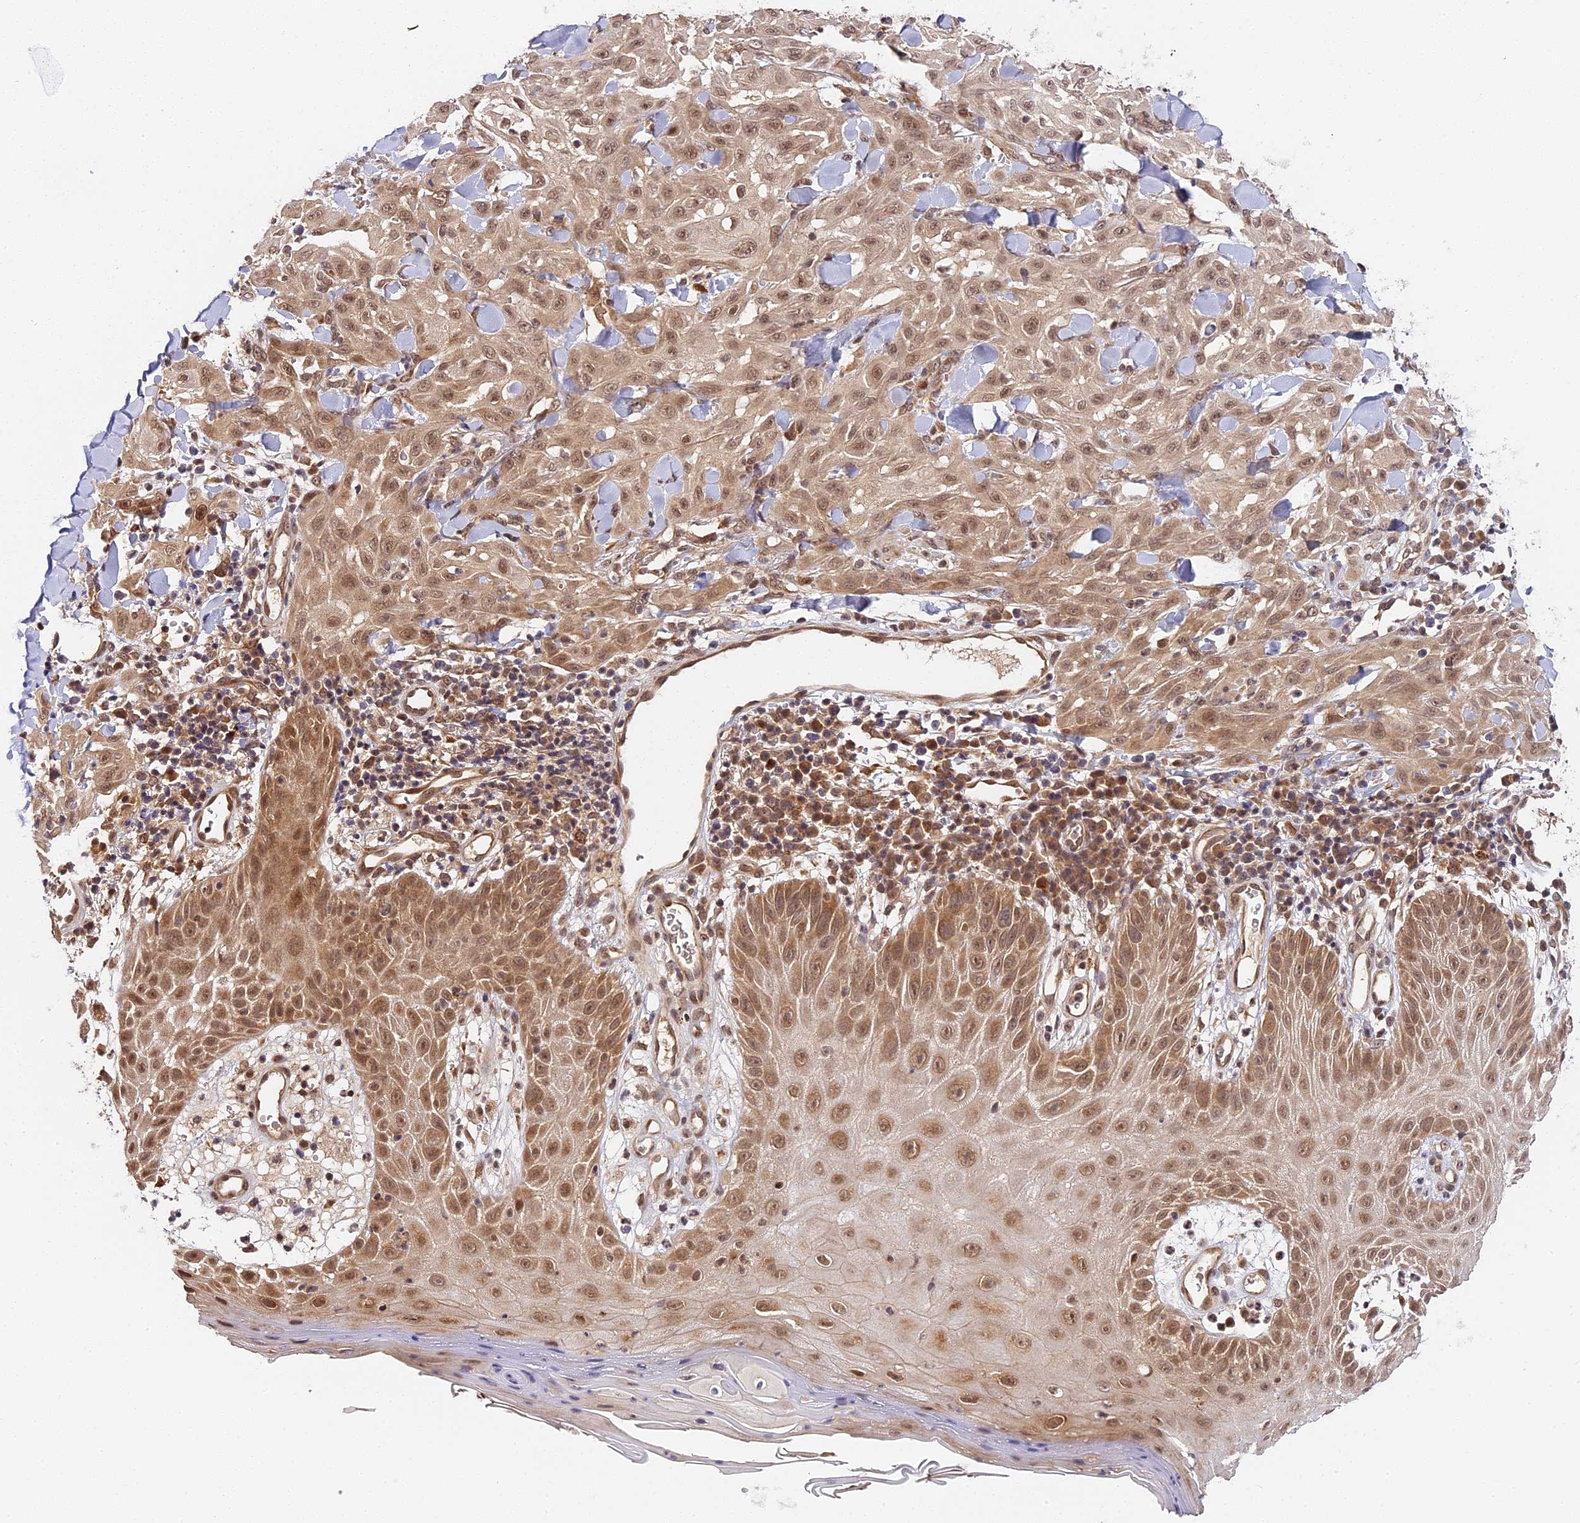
{"staining": {"intensity": "weak", "quantity": ">75%", "location": "cytoplasmic/membranous,nuclear"}, "tissue": "skin cancer", "cell_type": "Tumor cells", "image_type": "cancer", "snomed": [{"axis": "morphology", "description": "Squamous cell carcinoma, NOS"}, {"axis": "topography", "description": "Skin"}], "caption": "Squamous cell carcinoma (skin) stained for a protein reveals weak cytoplasmic/membranous and nuclear positivity in tumor cells.", "gene": "IMPACT", "patient": {"sex": "male", "age": 24}}